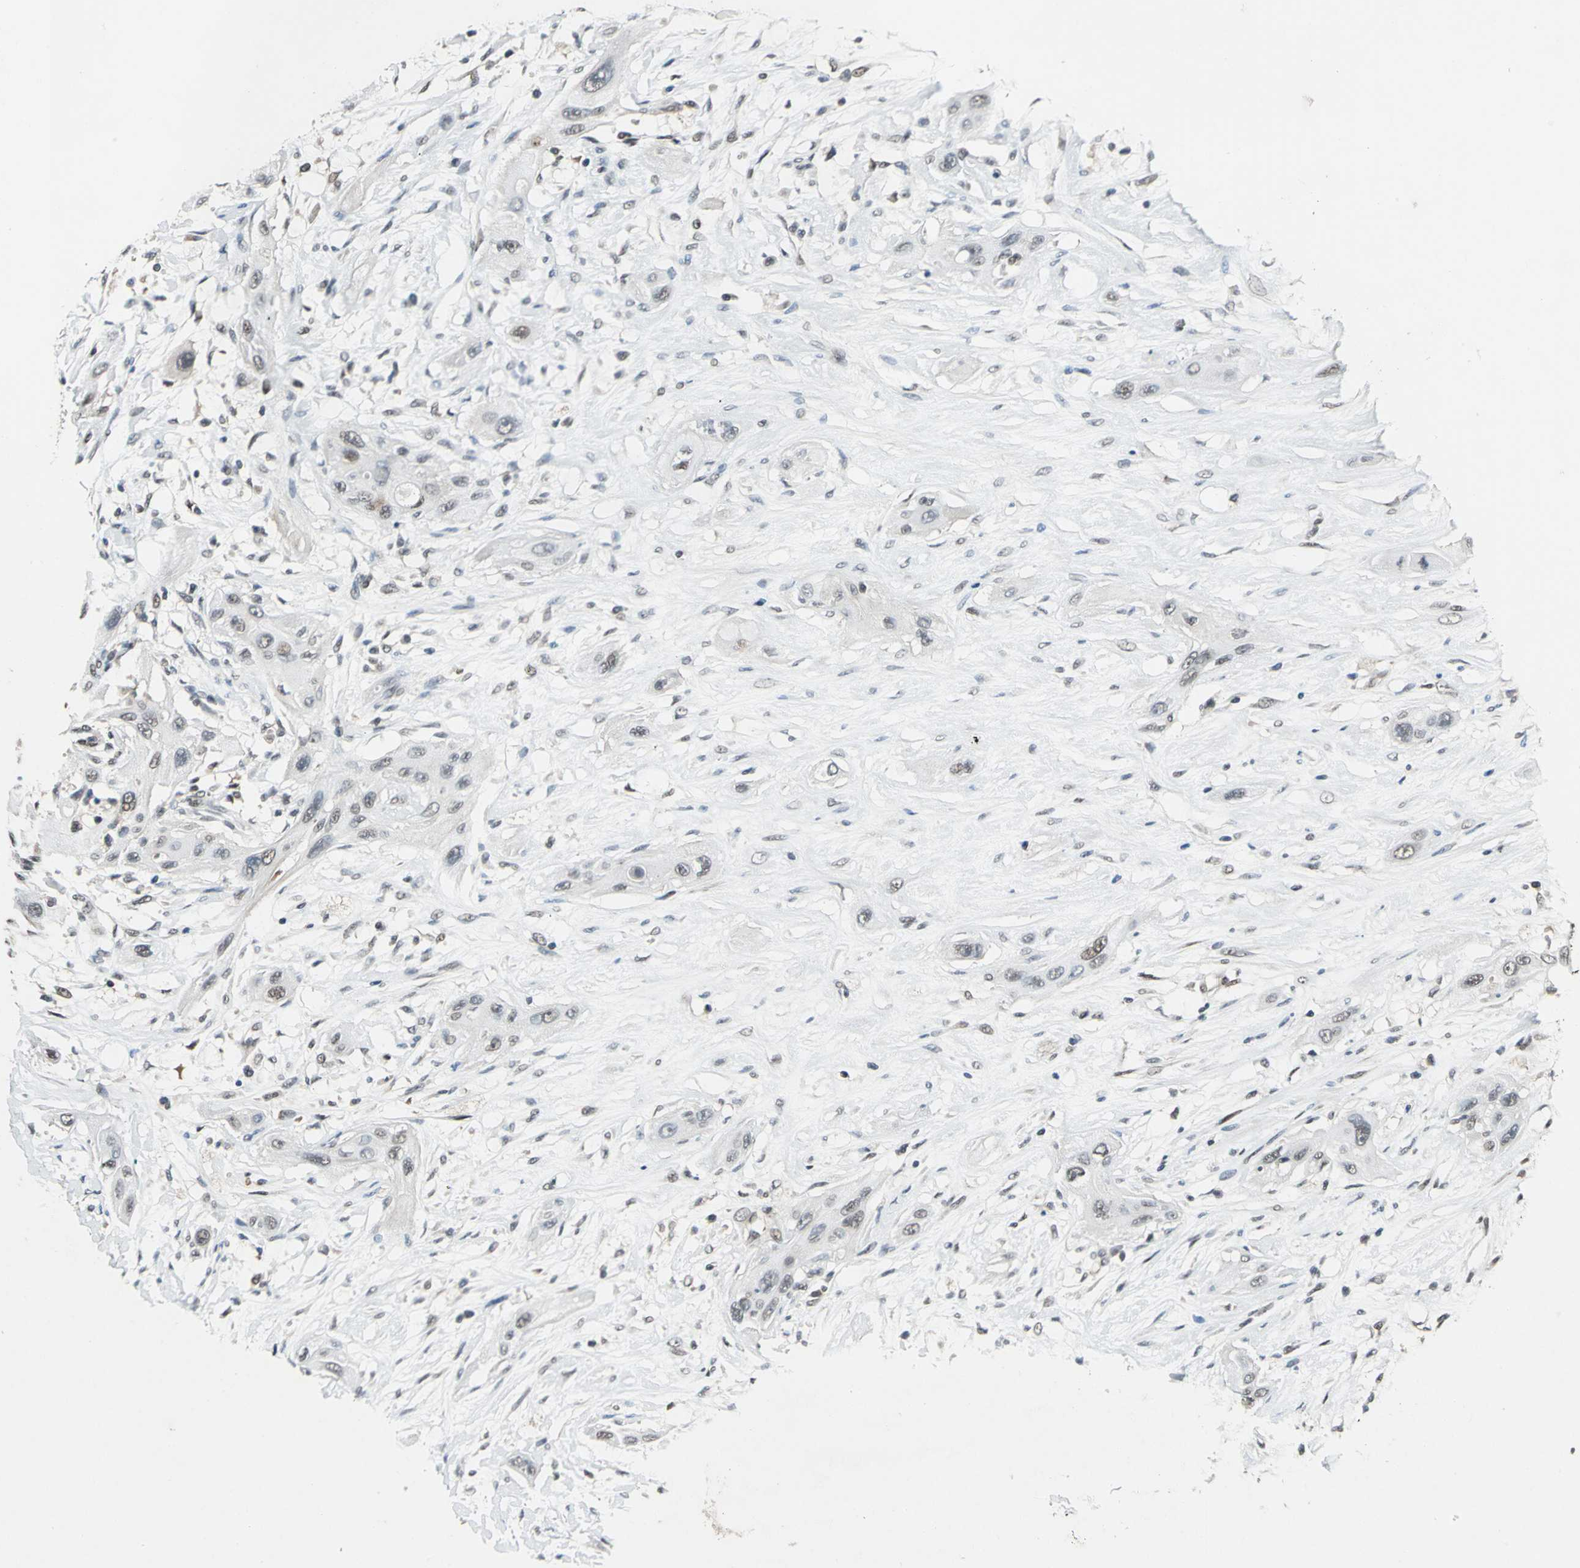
{"staining": {"intensity": "weak", "quantity": "25%-75%", "location": "cytoplasmic/membranous,nuclear"}, "tissue": "lung cancer", "cell_type": "Tumor cells", "image_type": "cancer", "snomed": [{"axis": "morphology", "description": "Squamous cell carcinoma, NOS"}, {"axis": "topography", "description": "Lung"}], "caption": "Immunohistochemistry (IHC) staining of lung cancer (squamous cell carcinoma), which shows low levels of weak cytoplasmic/membranous and nuclear positivity in about 25%-75% of tumor cells indicating weak cytoplasmic/membranous and nuclear protein staining. The staining was performed using DAB (brown) for protein detection and nuclei were counterstained in hematoxylin (blue).", "gene": "COPS5", "patient": {"sex": "female", "age": 47}}